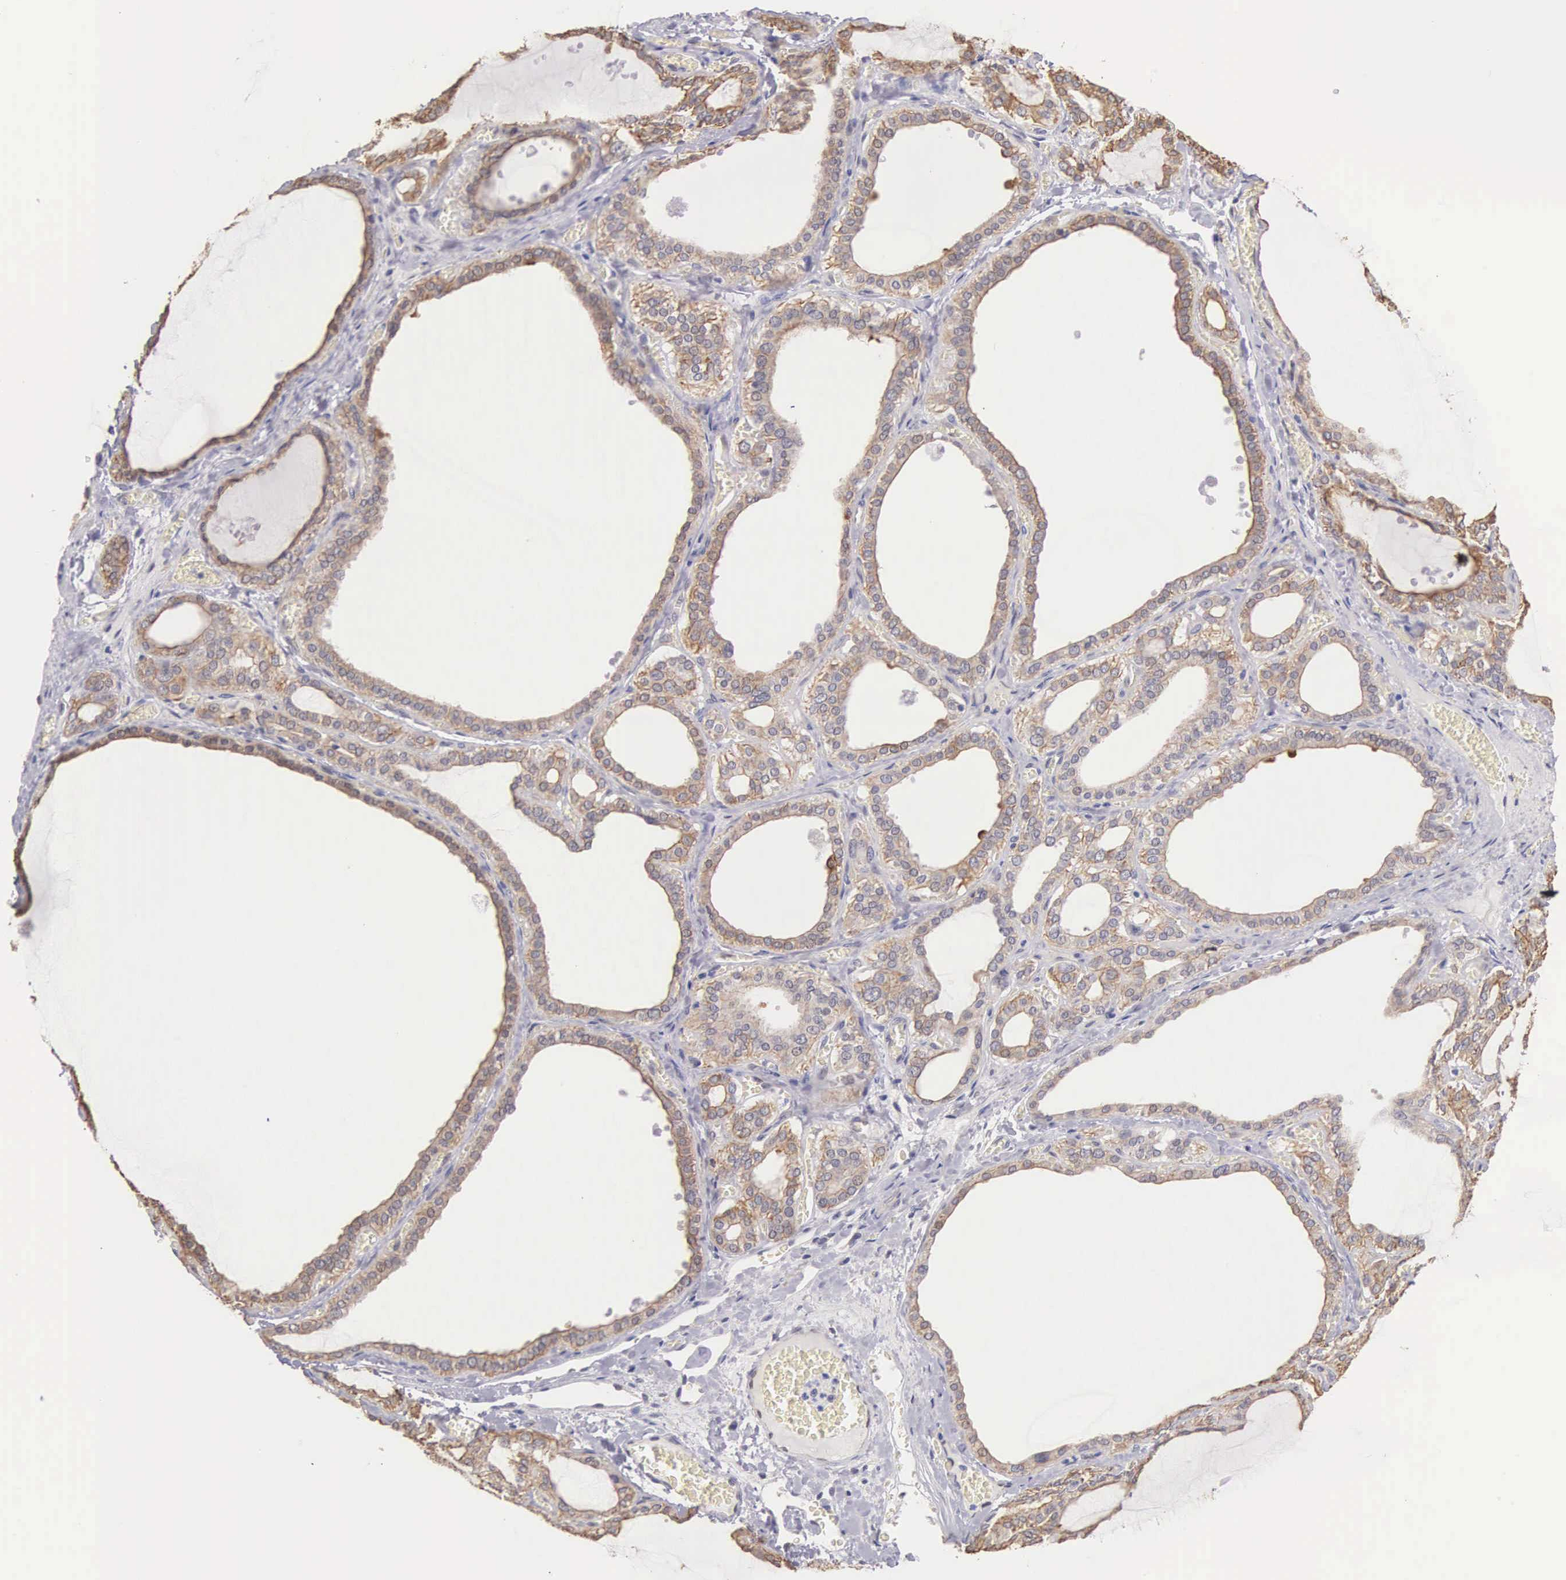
{"staining": {"intensity": "moderate", "quantity": ">75%", "location": "cytoplasmic/membranous"}, "tissue": "thyroid gland", "cell_type": "Glandular cells", "image_type": "normal", "snomed": [{"axis": "morphology", "description": "Normal tissue, NOS"}, {"axis": "topography", "description": "Thyroid gland"}], "caption": "The immunohistochemical stain labels moderate cytoplasmic/membranous staining in glandular cells of unremarkable thyroid gland.", "gene": "PIR", "patient": {"sex": "female", "age": 55}}